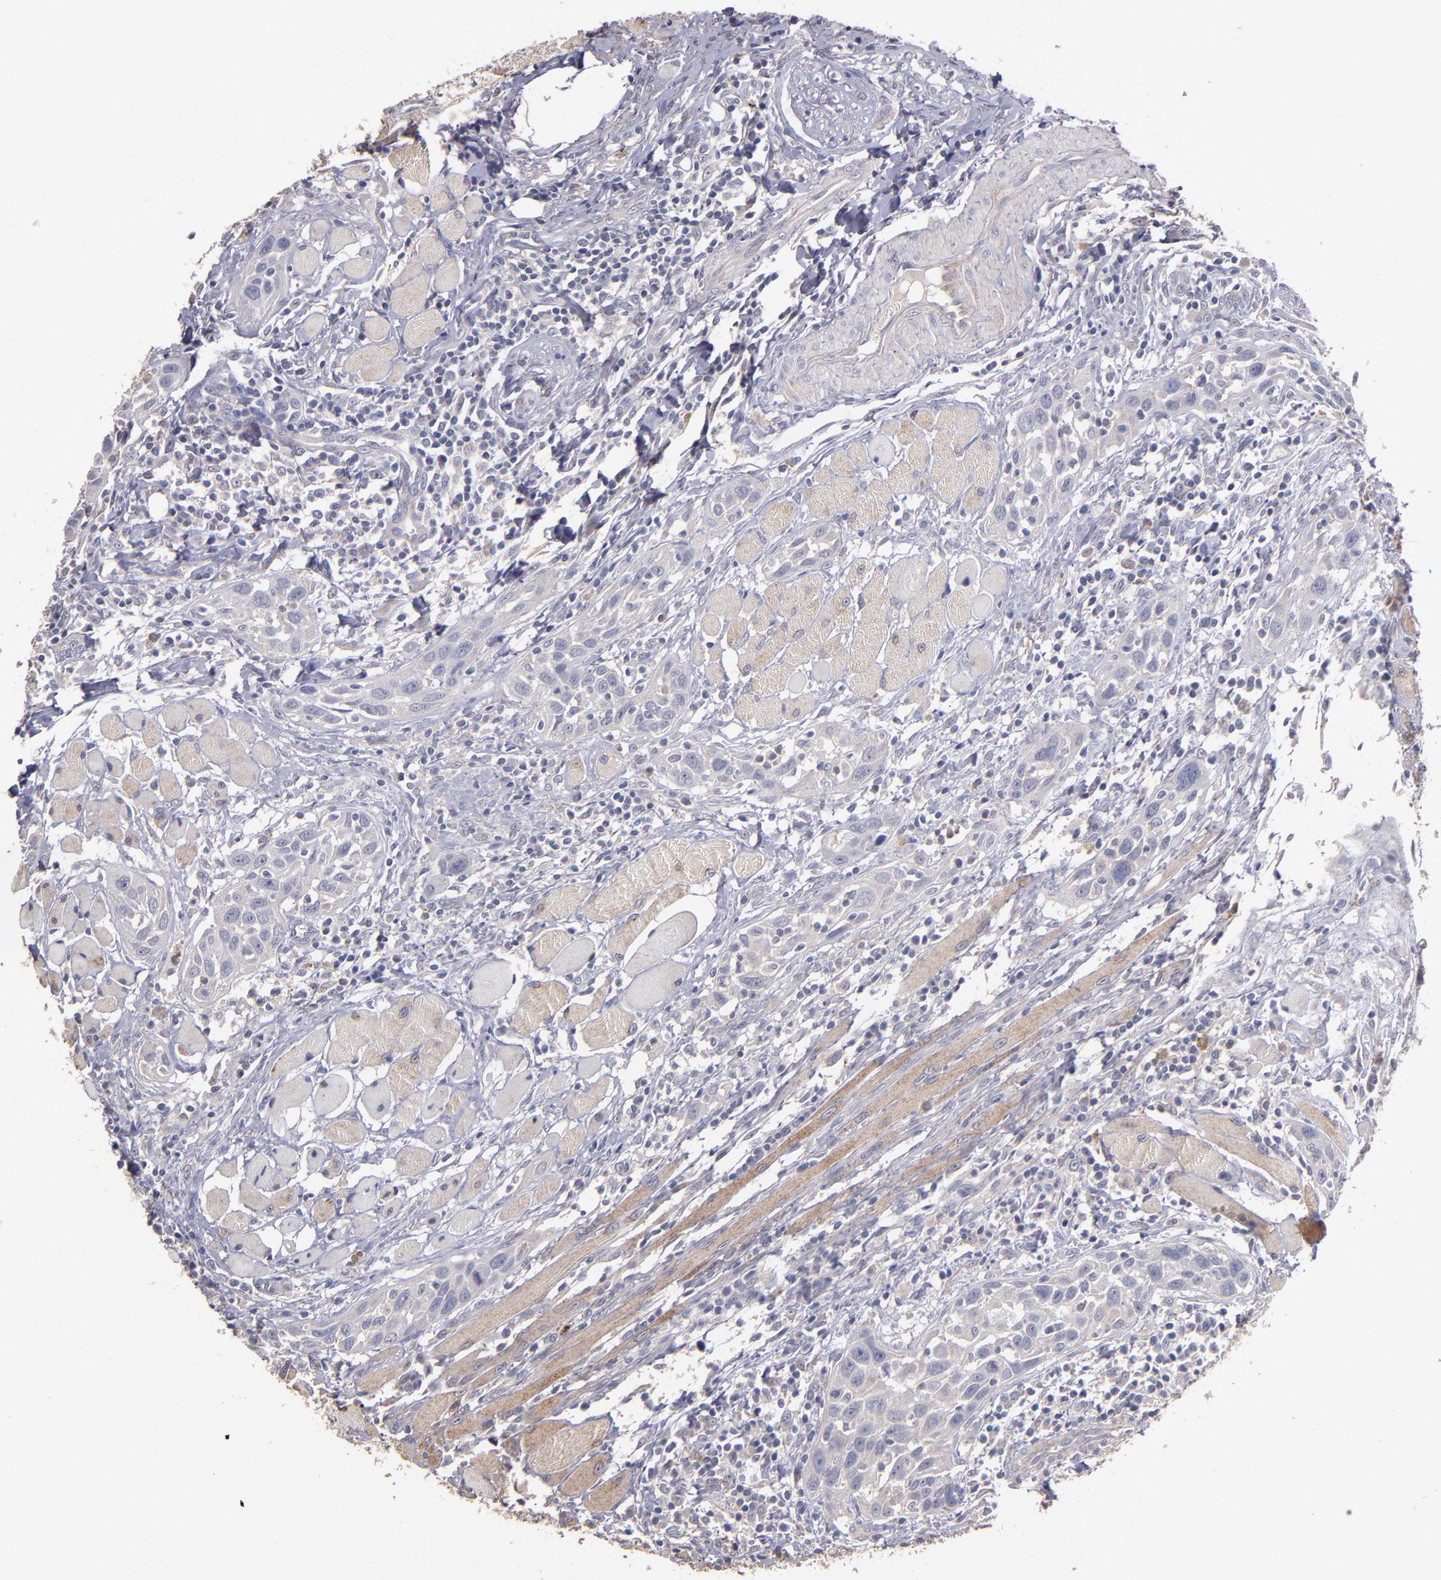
{"staining": {"intensity": "weak", "quantity": "<25%", "location": "cytoplasmic/membranous"}, "tissue": "head and neck cancer", "cell_type": "Tumor cells", "image_type": "cancer", "snomed": [{"axis": "morphology", "description": "Squamous cell carcinoma, NOS"}, {"axis": "topography", "description": "Oral tissue"}, {"axis": "topography", "description": "Head-Neck"}], "caption": "DAB (3,3'-diaminobenzidine) immunohistochemical staining of head and neck squamous cell carcinoma shows no significant positivity in tumor cells.", "gene": "MAGEE1", "patient": {"sex": "female", "age": 50}}